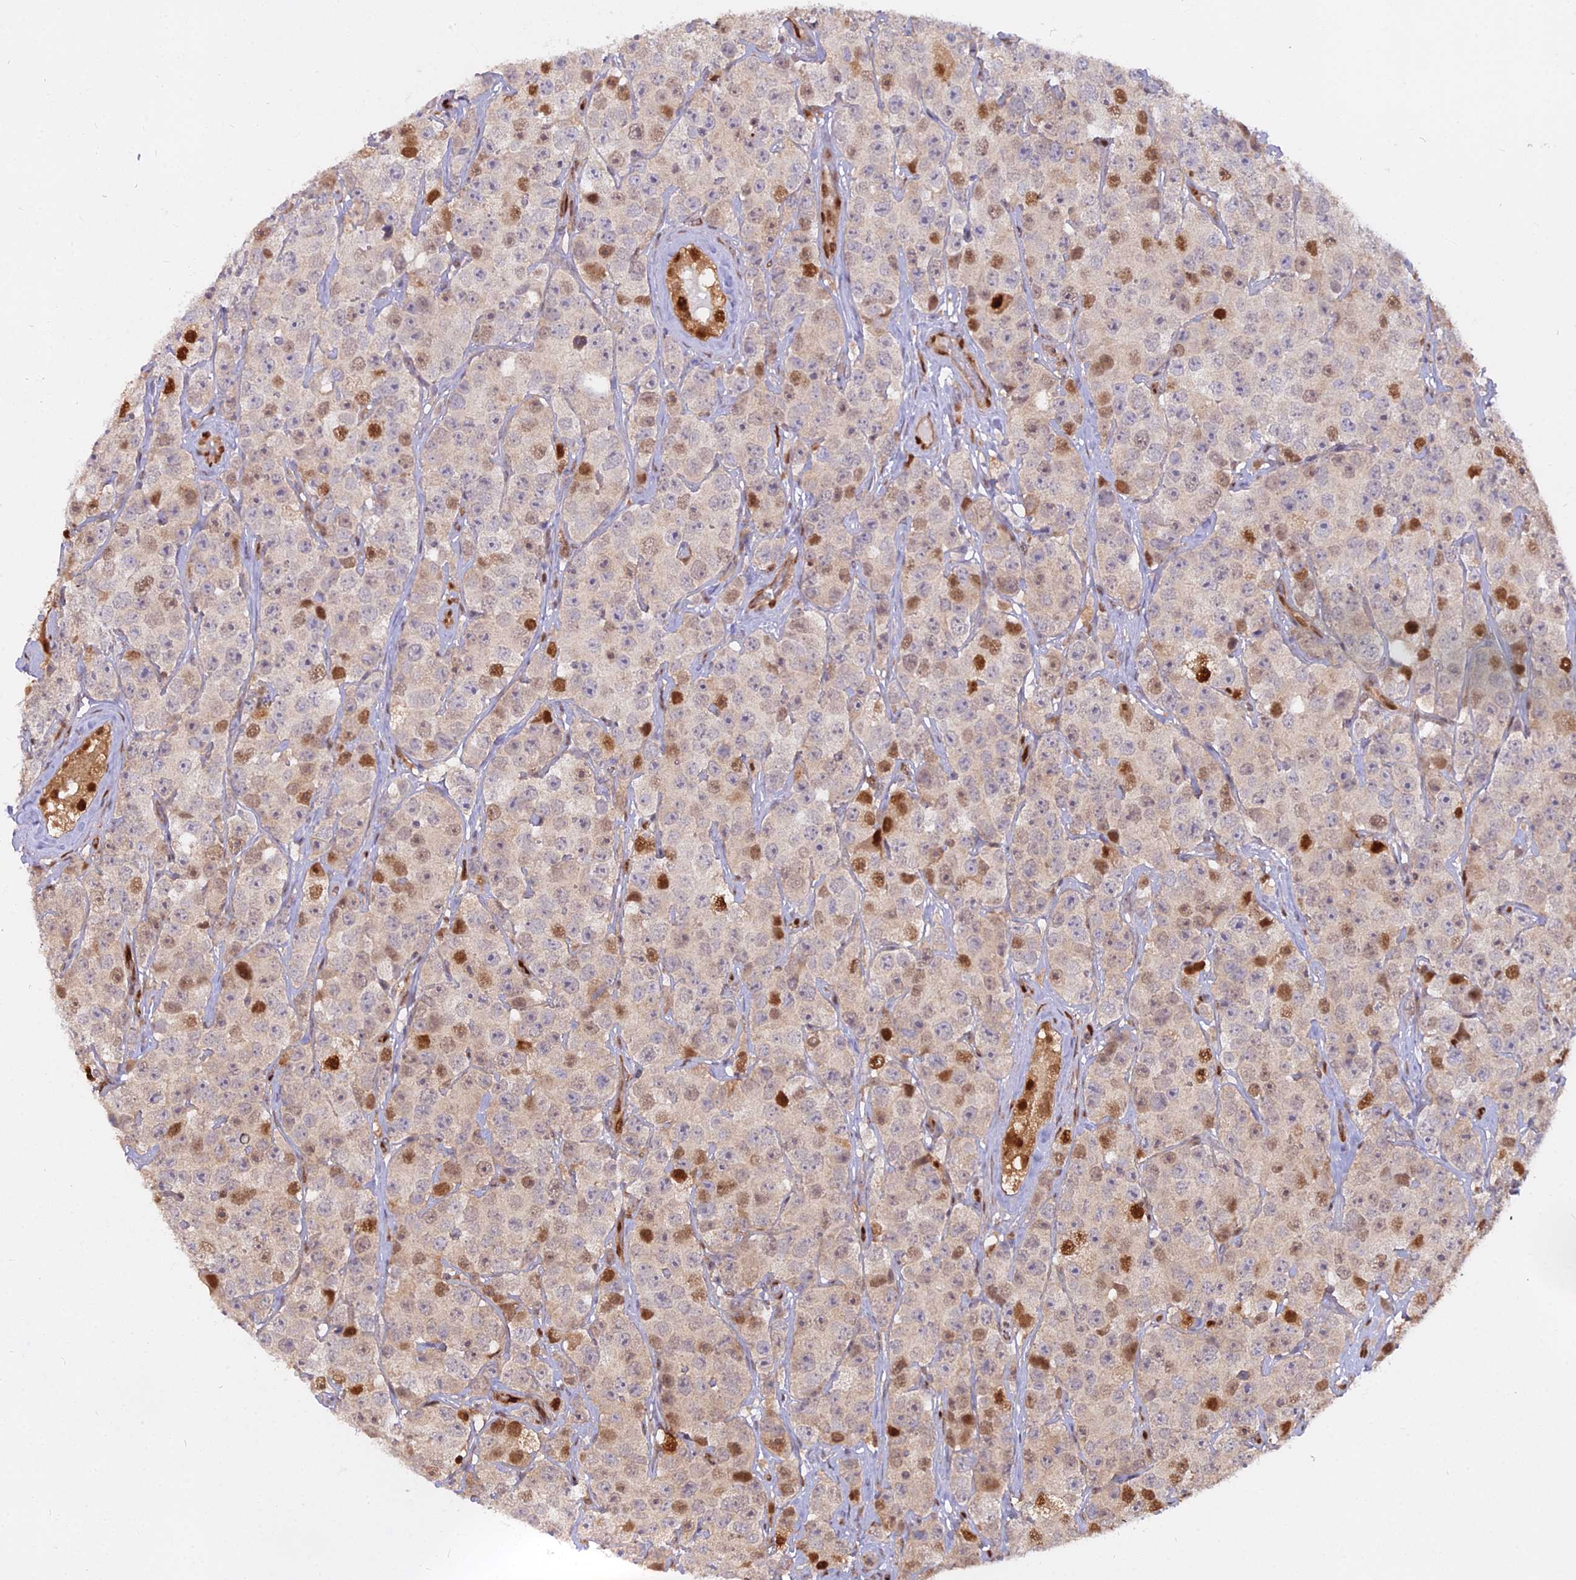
{"staining": {"intensity": "moderate", "quantity": "25%-75%", "location": "nuclear"}, "tissue": "testis cancer", "cell_type": "Tumor cells", "image_type": "cancer", "snomed": [{"axis": "morphology", "description": "Seminoma, NOS"}, {"axis": "topography", "description": "Testis"}], "caption": "A medium amount of moderate nuclear positivity is identified in about 25%-75% of tumor cells in seminoma (testis) tissue.", "gene": "NPEPL1", "patient": {"sex": "male", "age": 28}}